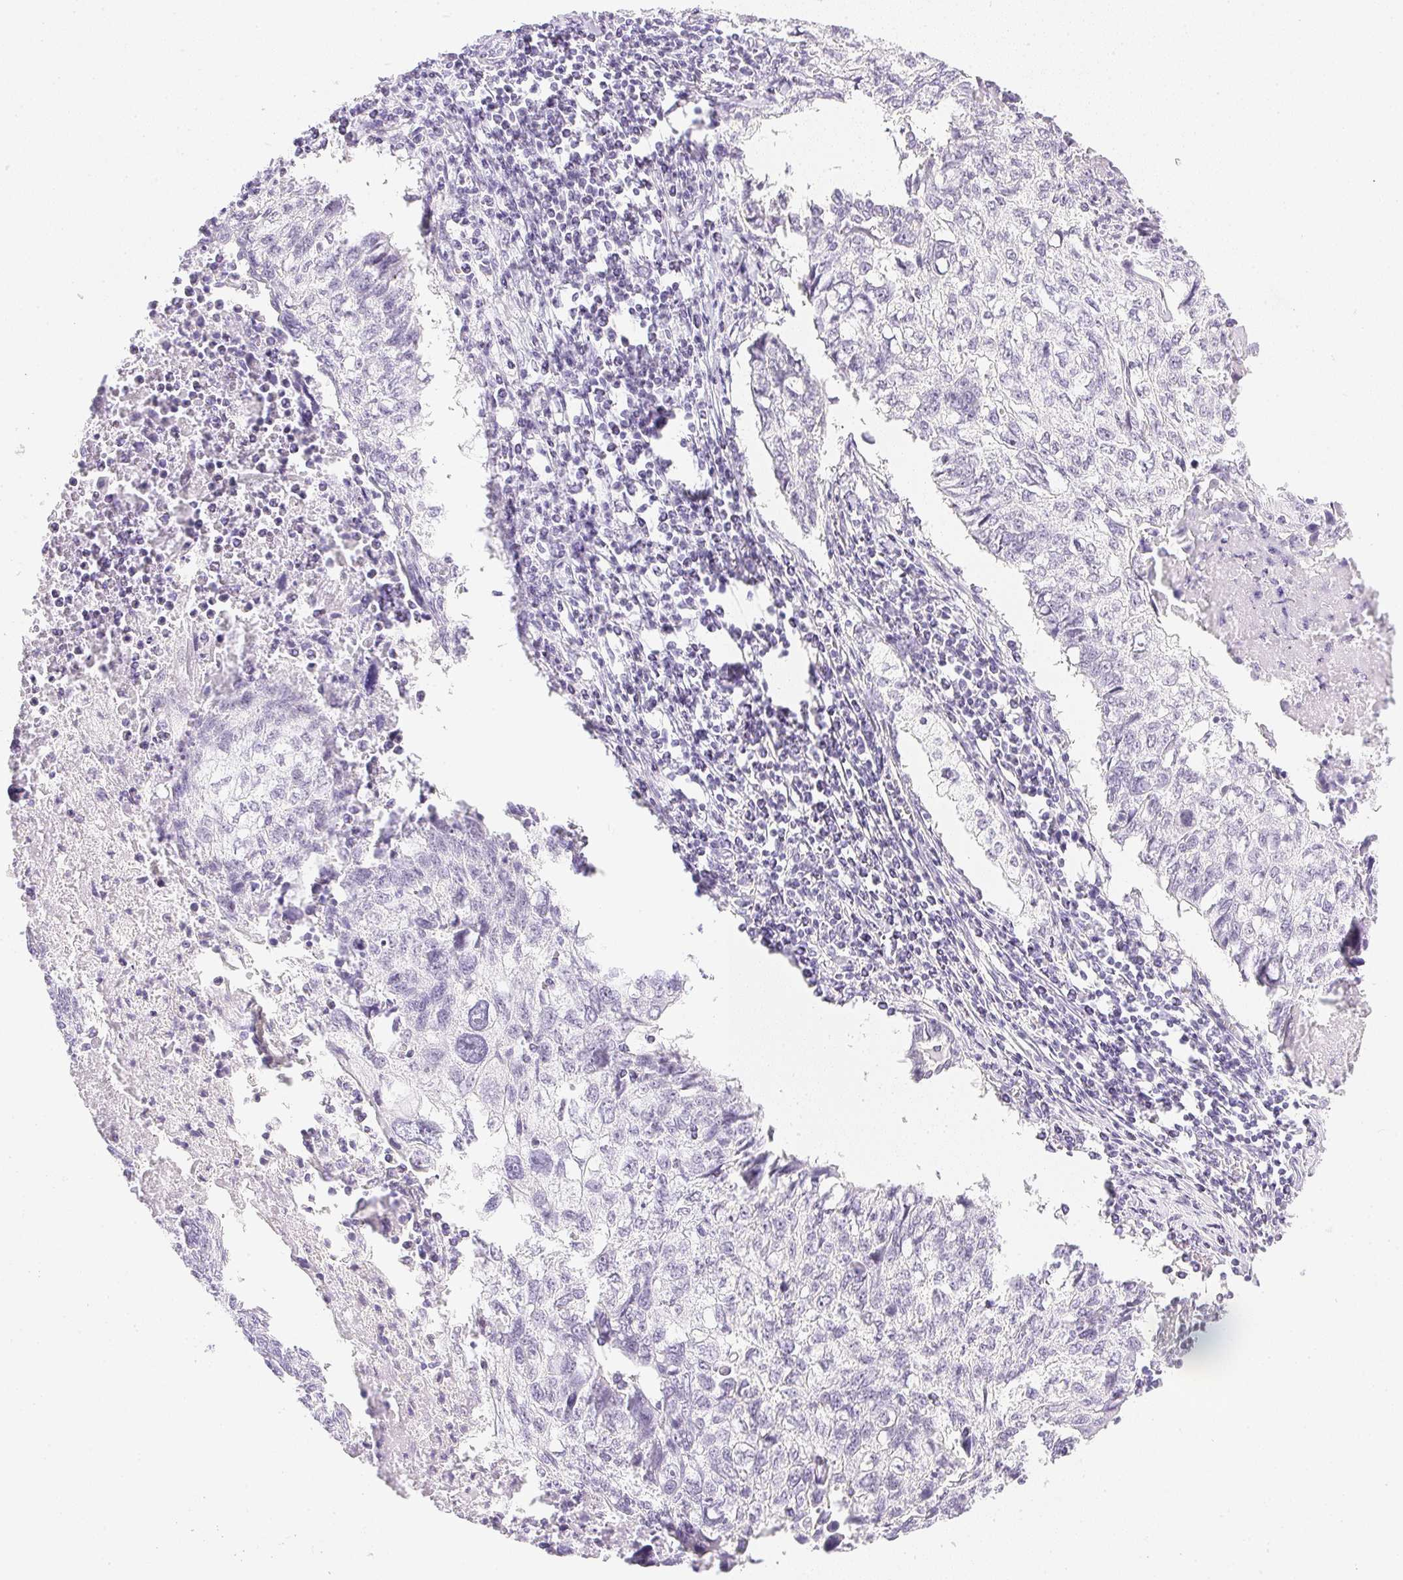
{"staining": {"intensity": "negative", "quantity": "none", "location": "none"}, "tissue": "lung cancer", "cell_type": "Tumor cells", "image_type": "cancer", "snomed": [{"axis": "morphology", "description": "Normal morphology"}, {"axis": "morphology", "description": "Aneuploidy"}, {"axis": "morphology", "description": "Squamous cell carcinoma, NOS"}, {"axis": "topography", "description": "Lymph node"}, {"axis": "topography", "description": "Lung"}], "caption": "This is an immunohistochemistry (IHC) micrograph of human lung cancer. There is no positivity in tumor cells.", "gene": "CPB1", "patient": {"sex": "female", "age": 76}}